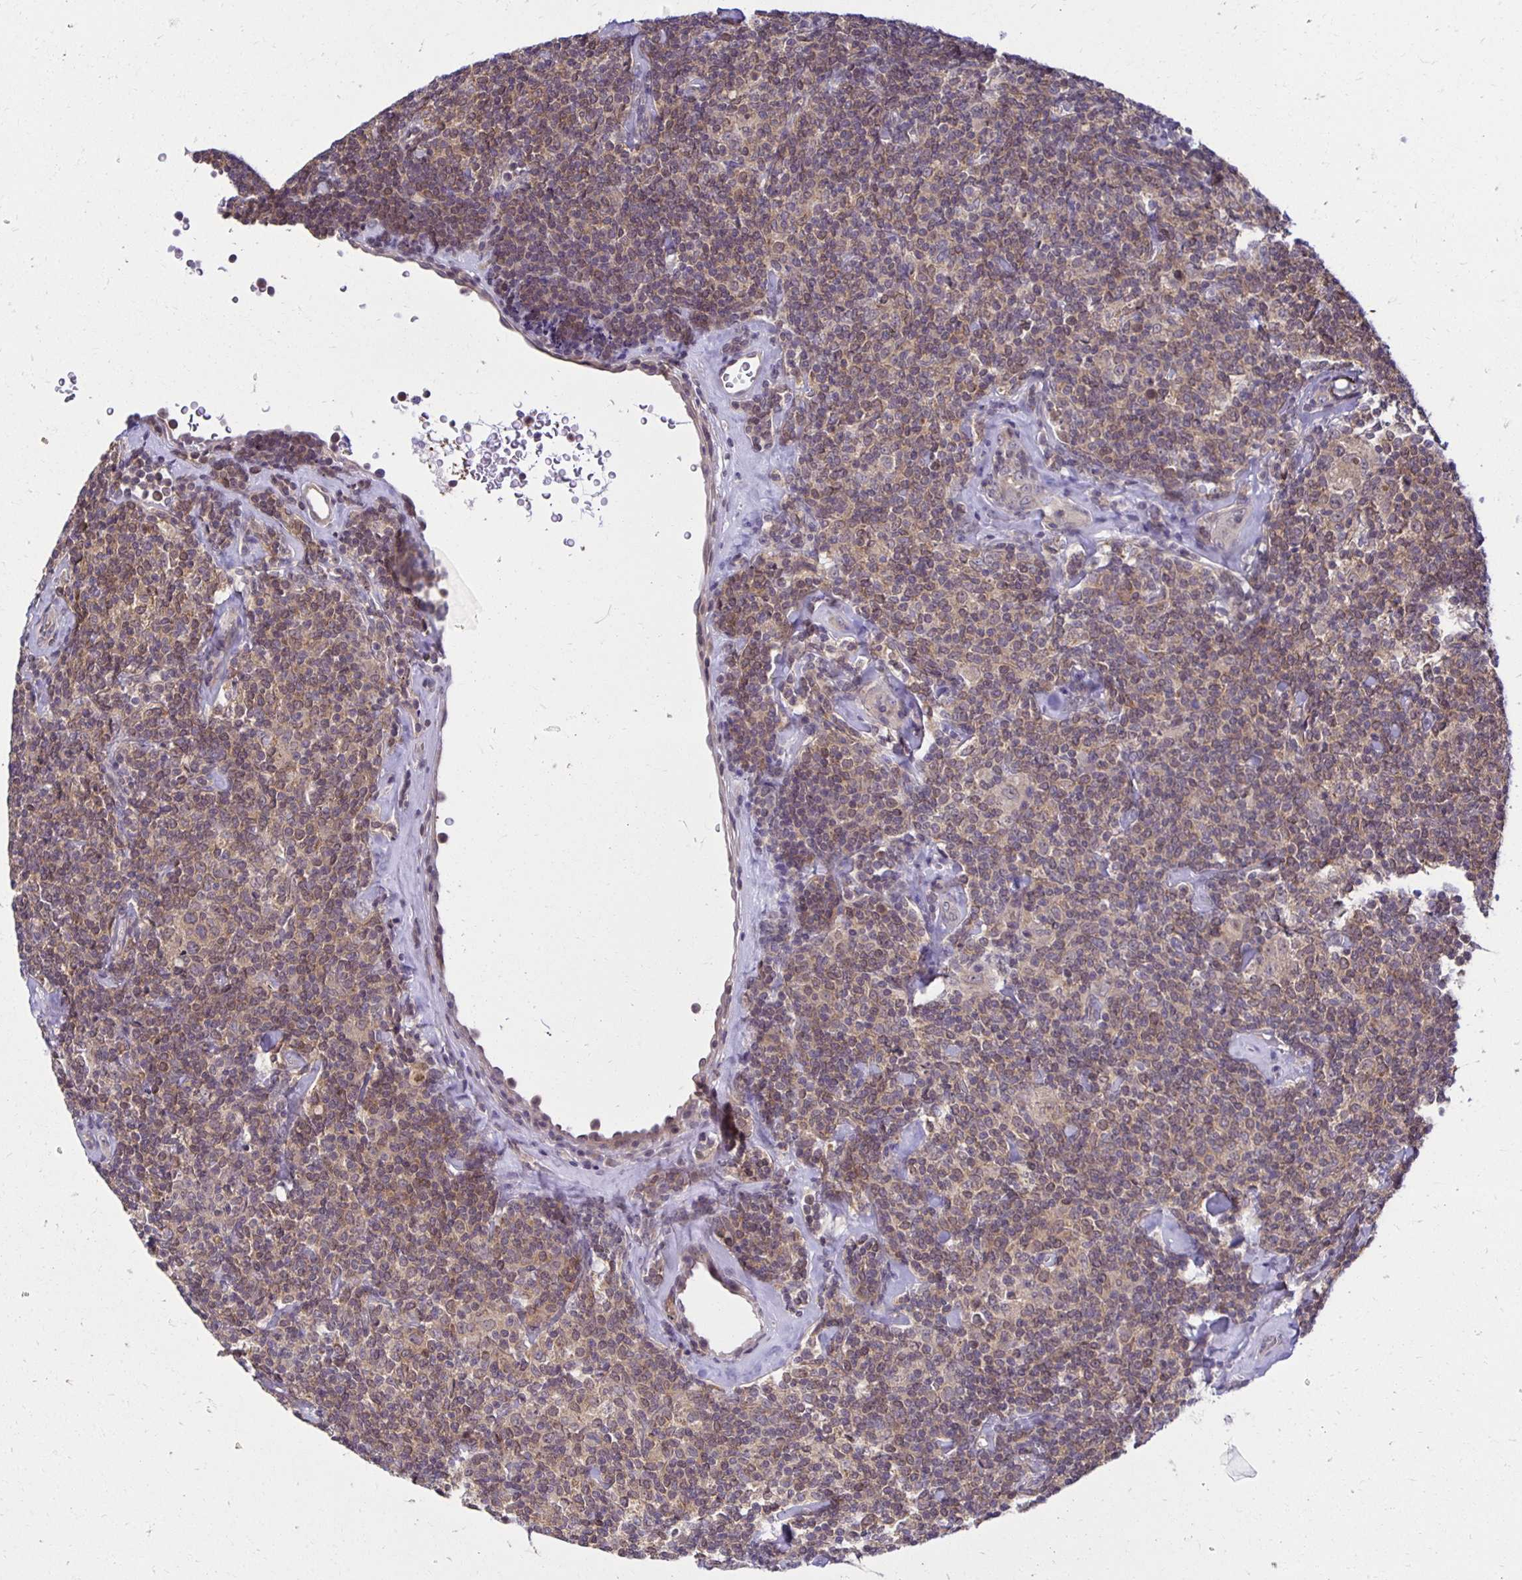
{"staining": {"intensity": "negative", "quantity": "none", "location": "none"}, "tissue": "lymphoma", "cell_type": "Tumor cells", "image_type": "cancer", "snomed": [{"axis": "morphology", "description": "Malignant lymphoma, non-Hodgkin's type, Low grade"}, {"axis": "topography", "description": "Lymph node"}], "caption": "Immunohistochemistry of low-grade malignant lymphoma, non-Hodgkin's type demonstrates no positivity in tumor cells. (Stains: DAB immunohistochemistry with hematoxylin counter stain, Microscopy: brightfield microscopy at high magnification).", "gene": "MIEN1", "patient": {"sex": "female", "age": 56}}